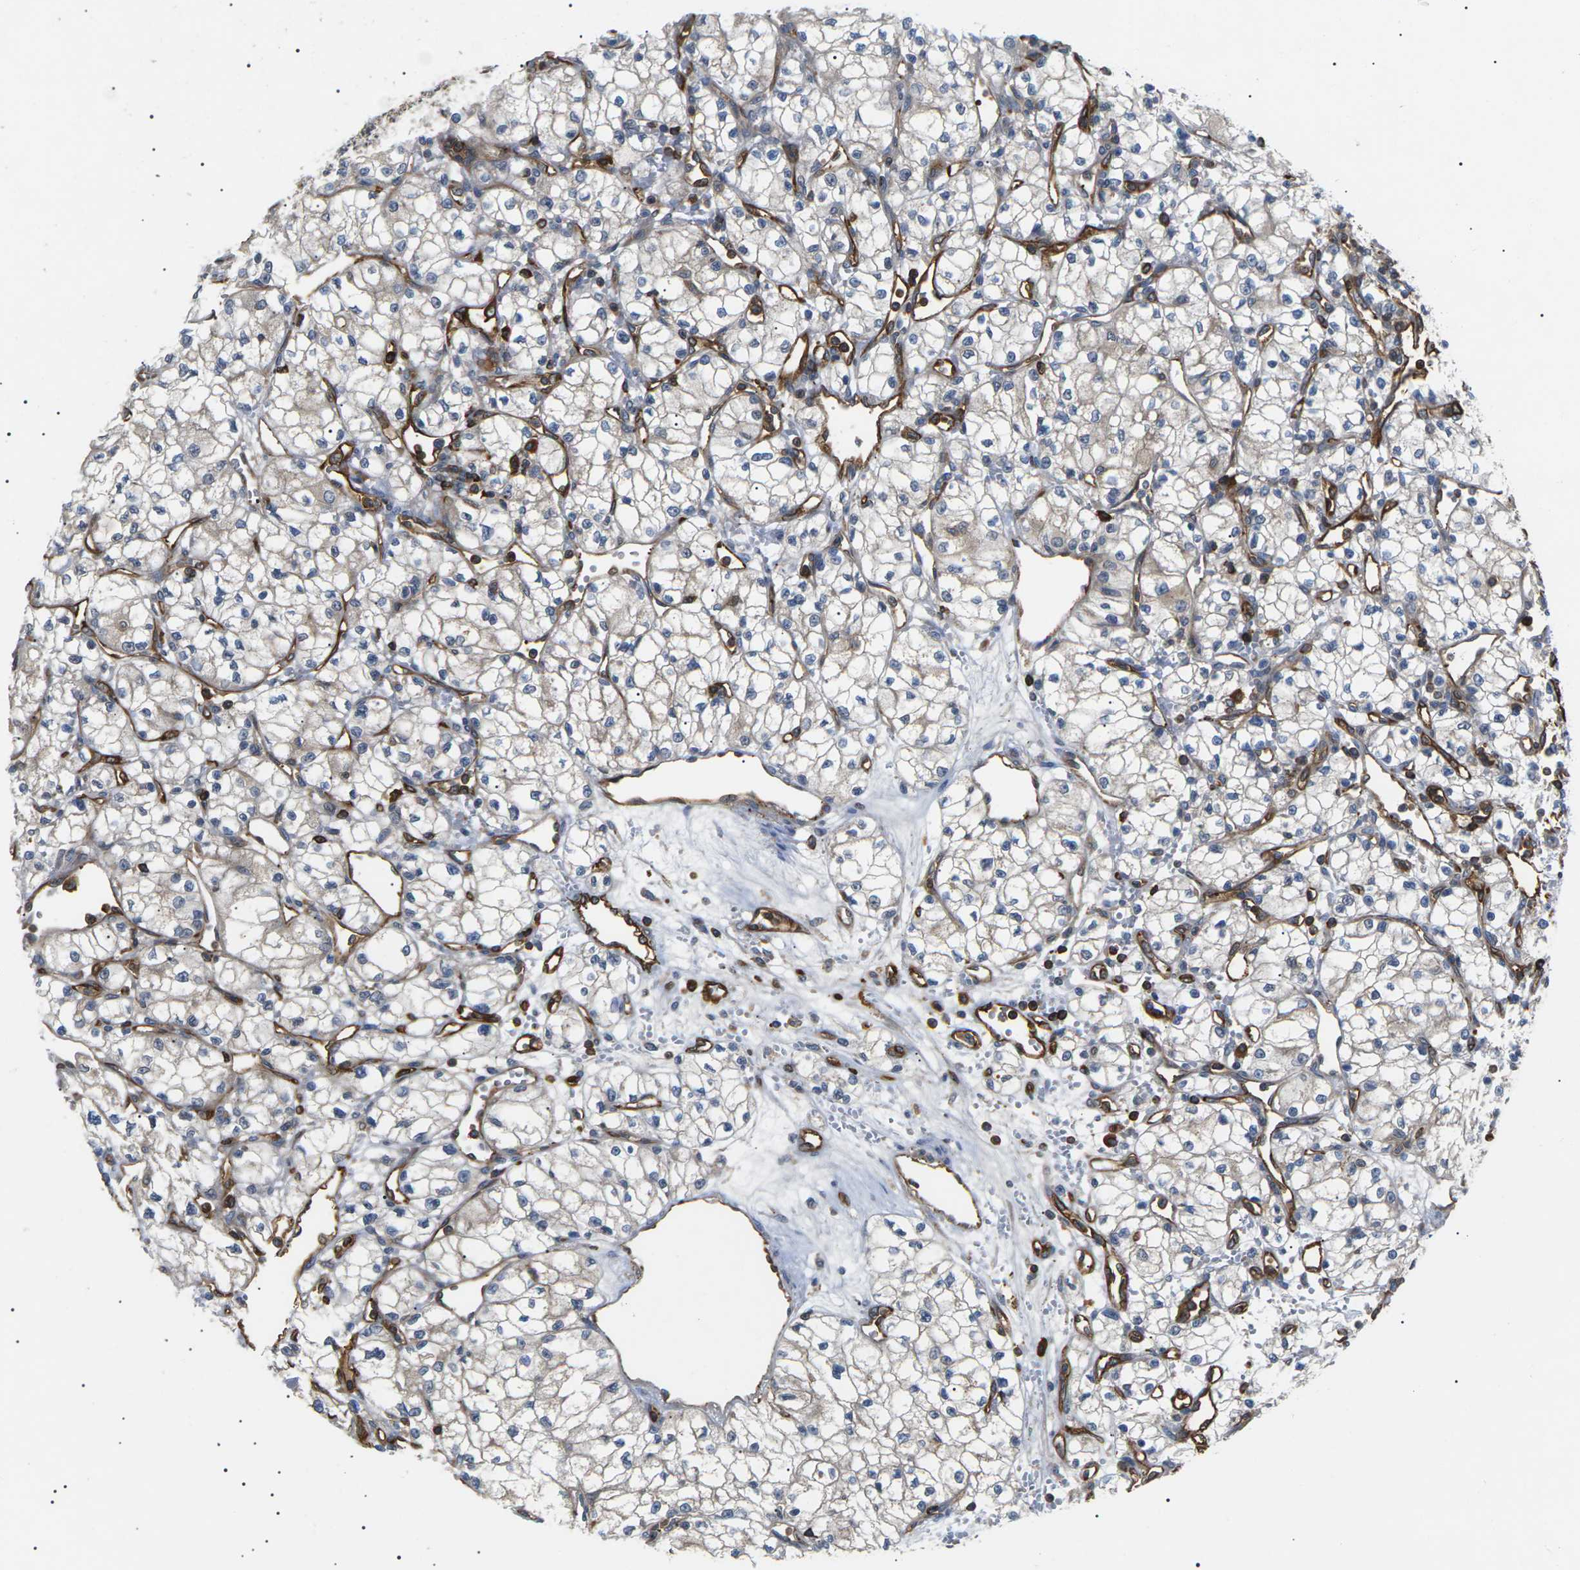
{"staining": {"intensity": "weak", "quantity": "<25%", "location": "cytoplasmic/membranous"}, "tissue": "renal cancer", "cell_type": "Tumor cells", "image_type": "cancer", "snomed": [{"axis": "morphology", "description": "Normal tissue, NOS"}, {"axis": "morphology", "description": "Adenocarcinoma, NOS"}, {"axis": "topography", "description": "Kidney"}], "caption": "Tumor cells are negative for protein expression in human adenocarcinoma (renal).", "gene": "TMTC4", "patient": {"sex": "male", "age": 59}}